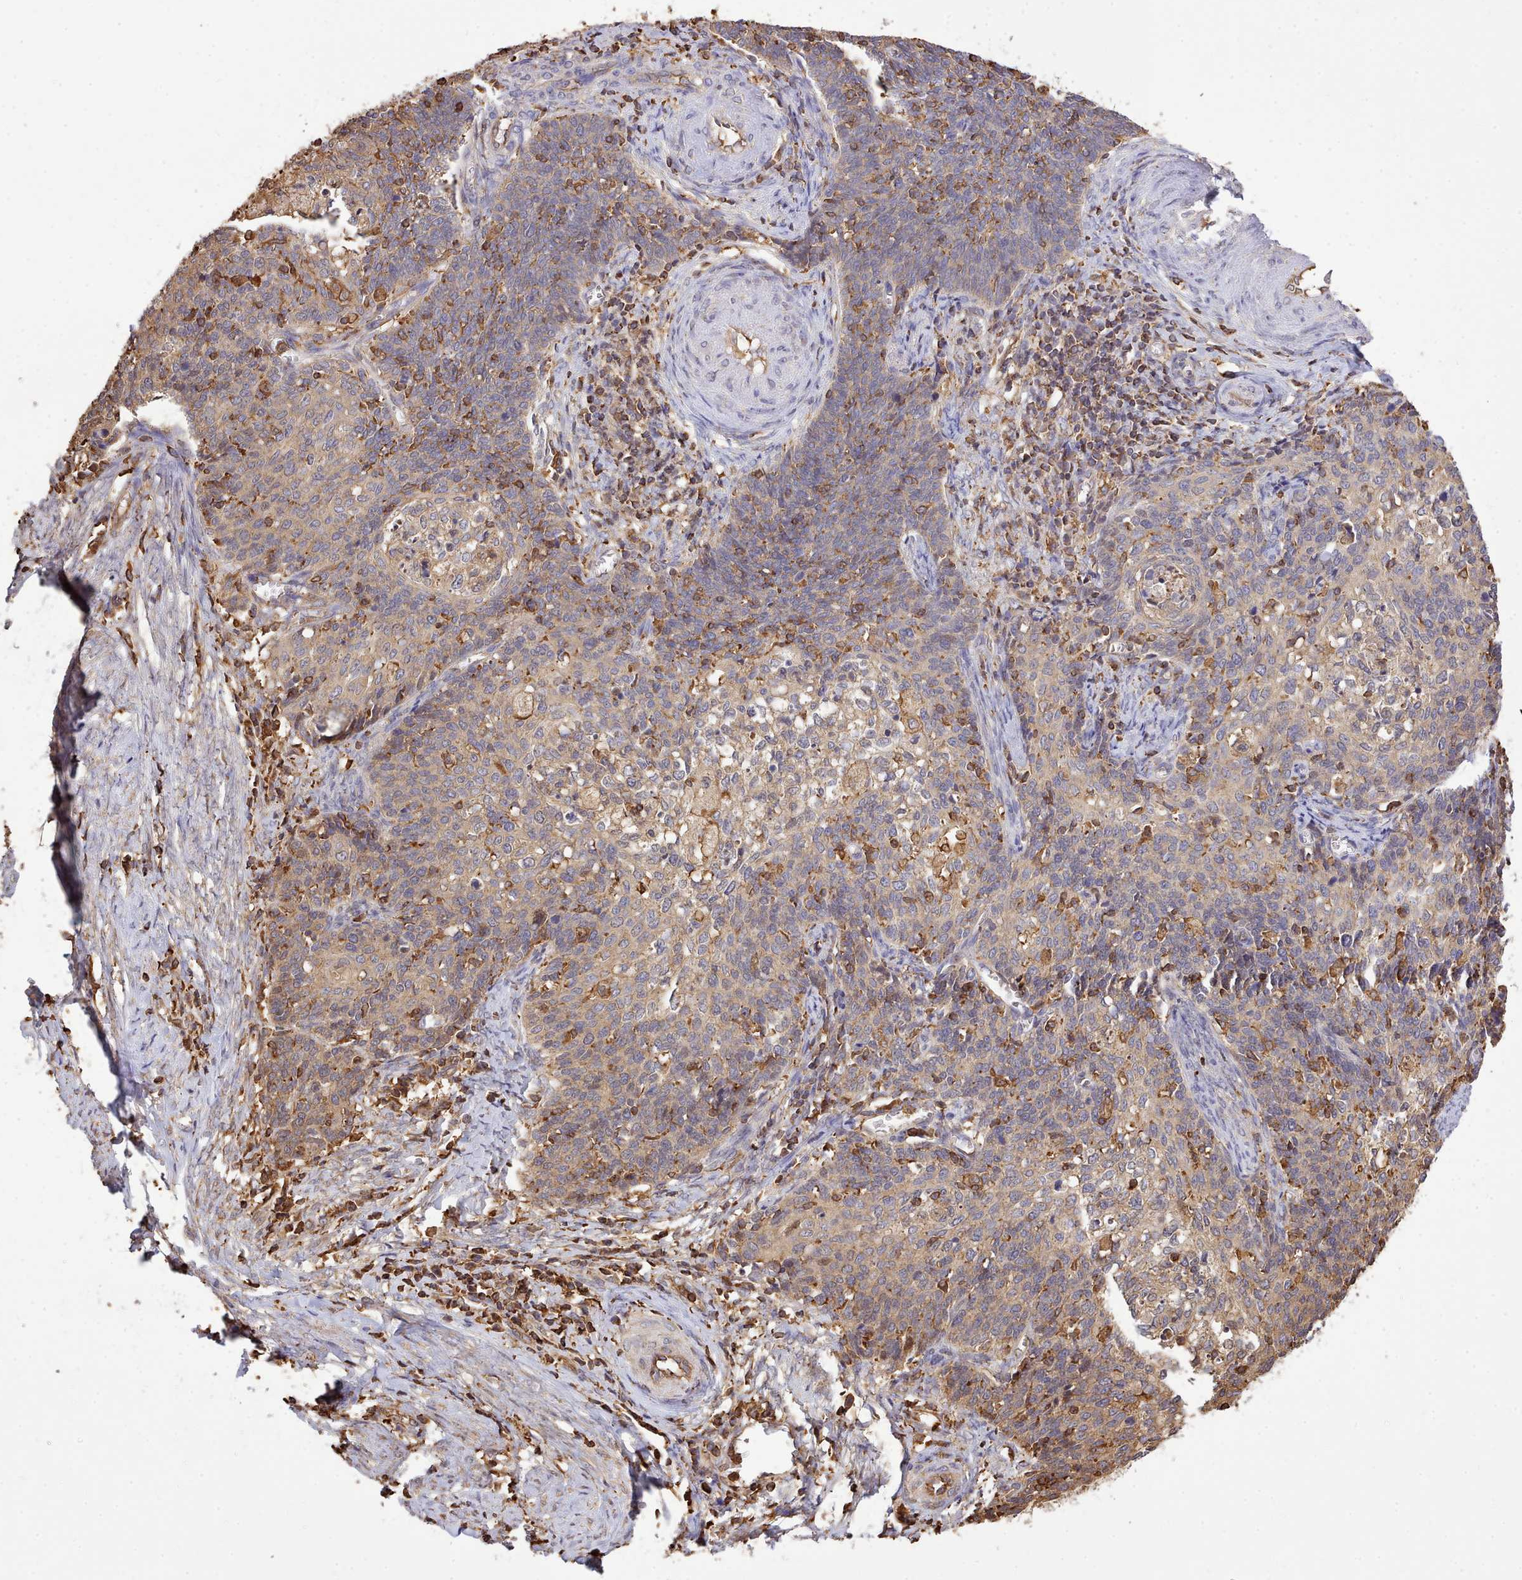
{"staining": {"intensity": "weak", "quantity": "25%-75%", "location": "cytoplasmic/membranous"}, "tissue": "cervical cancer", "cell_type": "Tumor cells", "image_type": "cancer", "snomed": [{"axis": "morphology", "description": "Squamous cell carcinoma, NOS"}, {"axis": "topography", "description": "Cervix"}], "caption": "Protein expression analysis of cervical squamous cell carcinoma shows weak cytoplasmic/membranous positivity in approximately 25%-75% of tumor cells.", "gene": "CAPZA1", "patient": {"sex": "female", "age": 39}}